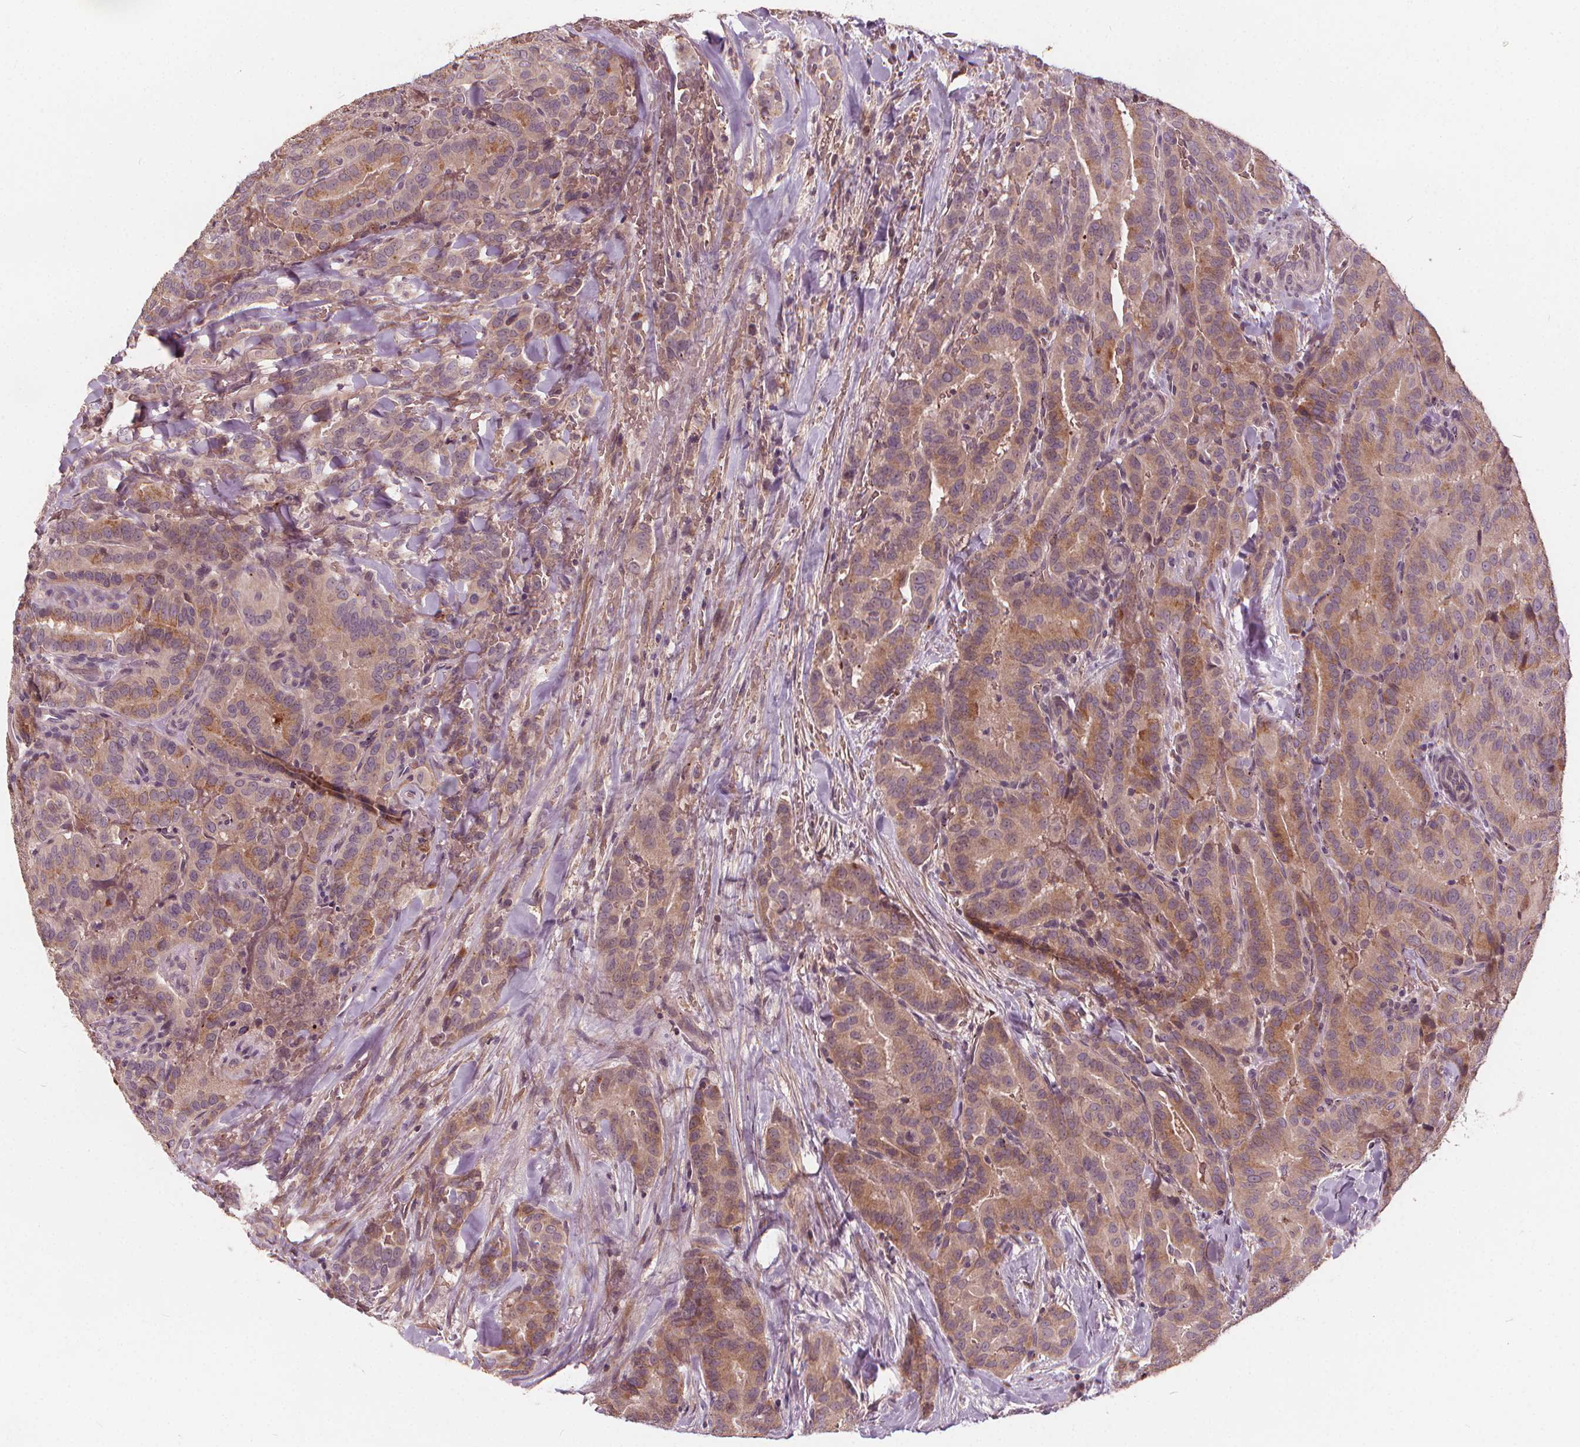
{"staining": {"intensity": "weak", "quantity": ">75%", "location": "cytoplasmic/membranous"}, "tissue": "thyroid cancer", "cell_type": "Tumor cells", "image_type": "cancer", "snomed": [{"axis": "morphology", "description": "Papillary adenocarcinoma, NOS"}, {"axis": "topography", "description": "Thyroid gland"}], "caption": "Immunohistochemistry photomicrograph of neoplastic tissue: thyroid cancer stained using immunohistochemistry (IHC) demonstrates low levels of weak protein expression localized specifically in the cytoplasmic/membranous of tumor cells, appearing as a cytoplasmic/membranous brown color.", "gene": "IPO13", "patient": {"sex": "male", "age": 61}}